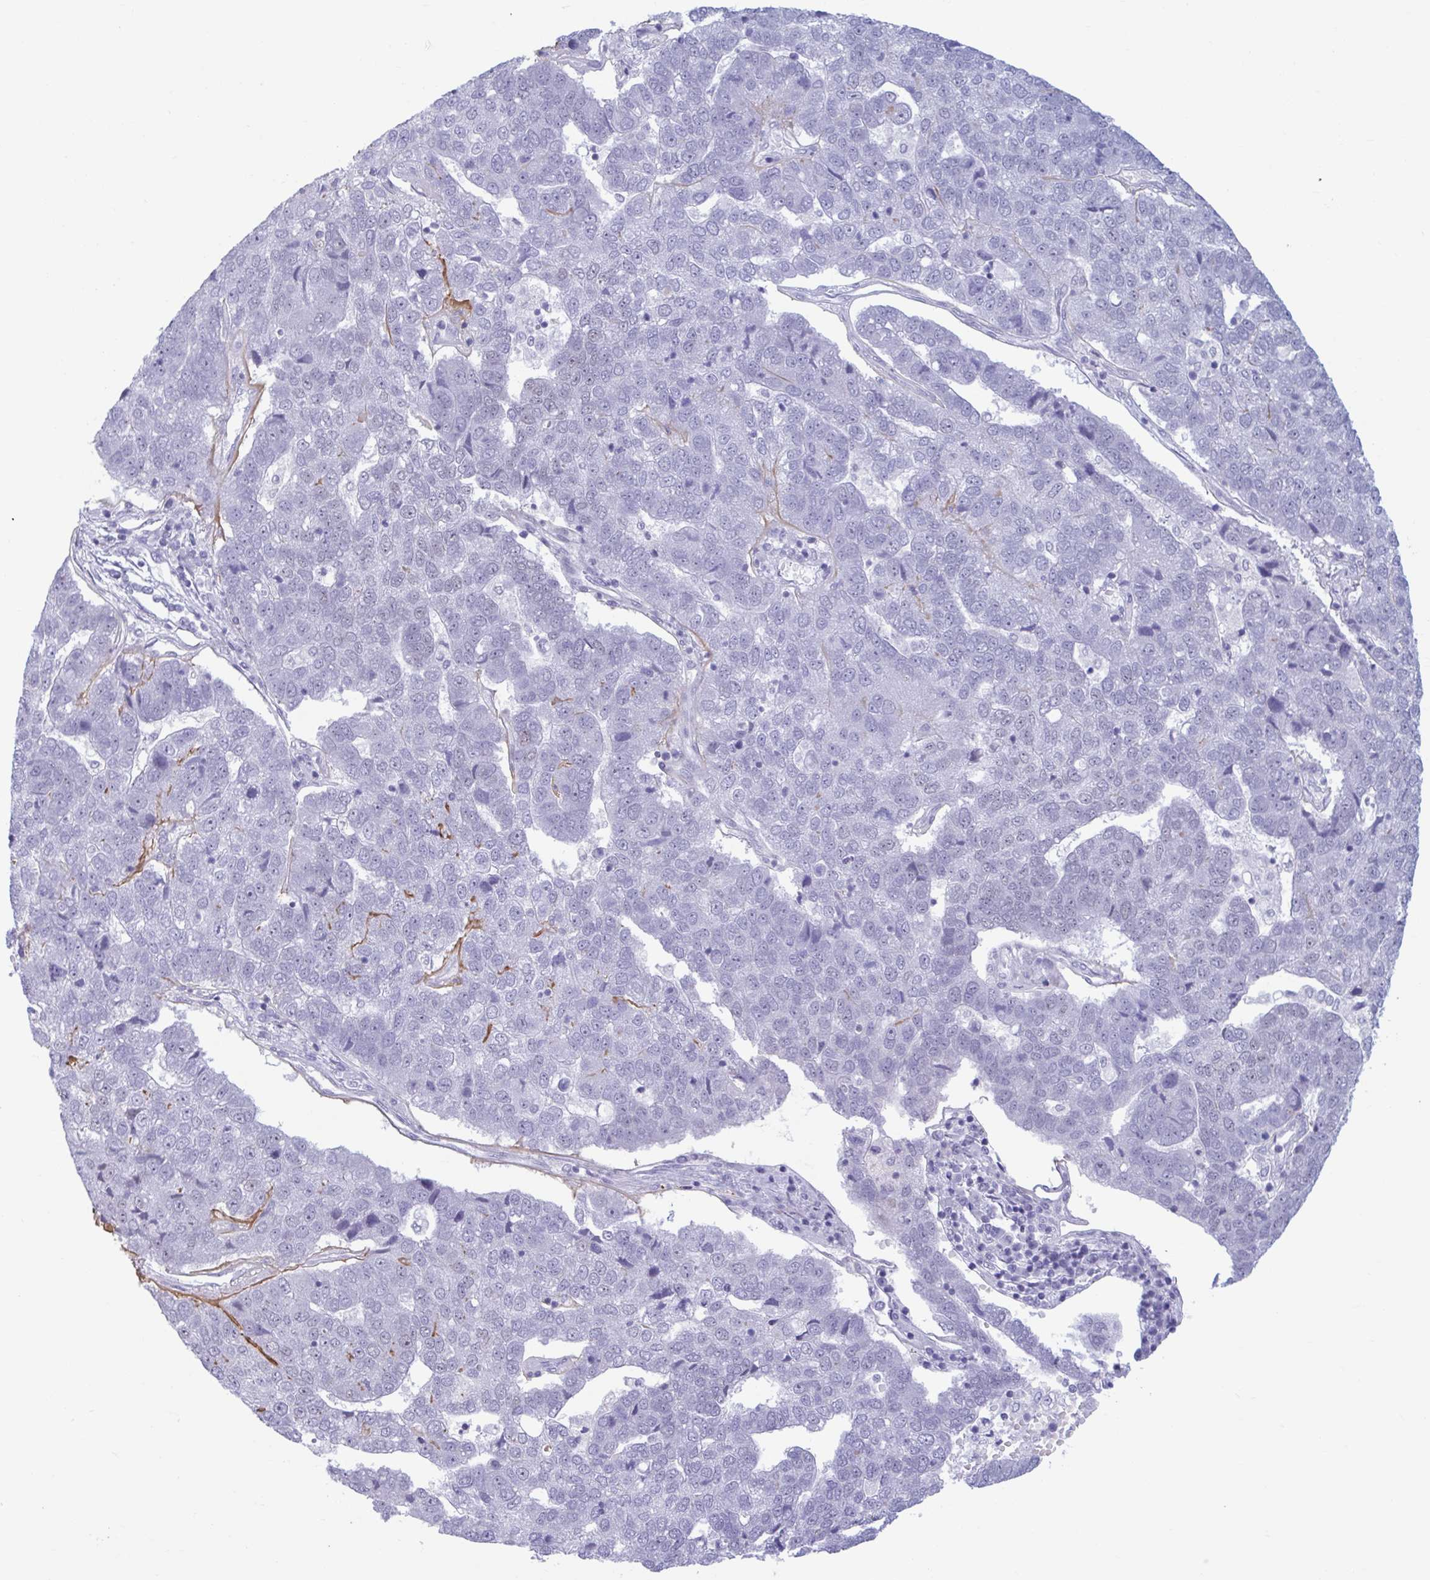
{"staining": {"intensity": "negative", "quantity": "none", "location": "none"}, "tissue": "pancreatic cancer", "cell_type": "Tumor cells", "image_type": "cancer", "snomed": [{"axis": "morphology", "description": "Adenocarcinoma, NOS"}, {"axis": "topography", "description": "Pancreas"}], "caption": "Tumor cells show no significant protein staining in pancreatic cancer (adenocarcinoma).", "gene": "MSMB", "patient": {"sex": "female", "age": 61}}